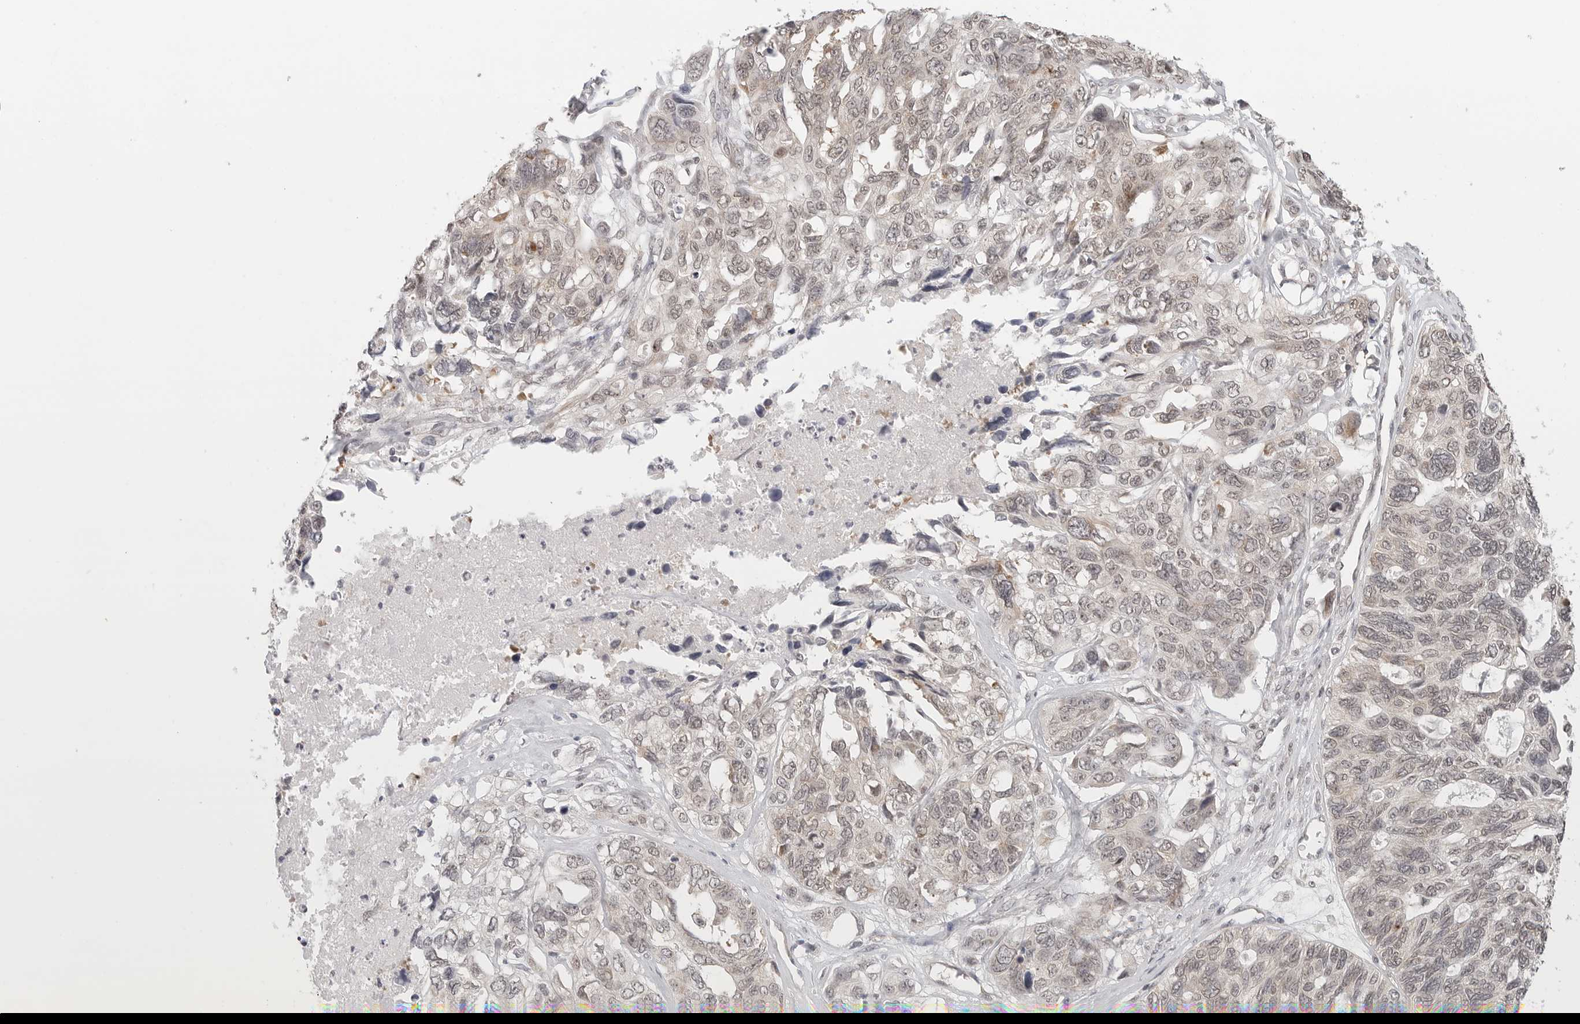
{"staining": {"intensity": "weak", "quantity": "<25%", "location": "cytoplasmic/membranous,nuclear"}, "tissue": "ovarian cancer", "cell_type": "Tumor cells", "image_type": "cancer", "snomed": [{"axis": "morphology", "description": "Cystadenocarcinoma, serous, NOS"}, {"axis": "topography", "description": "Ovary"}], "caption": "There is no significant expression in tumor cells of ovarian cancer.", "gene": "METAP1", "patient": {"sex": "female", "age": 79}}